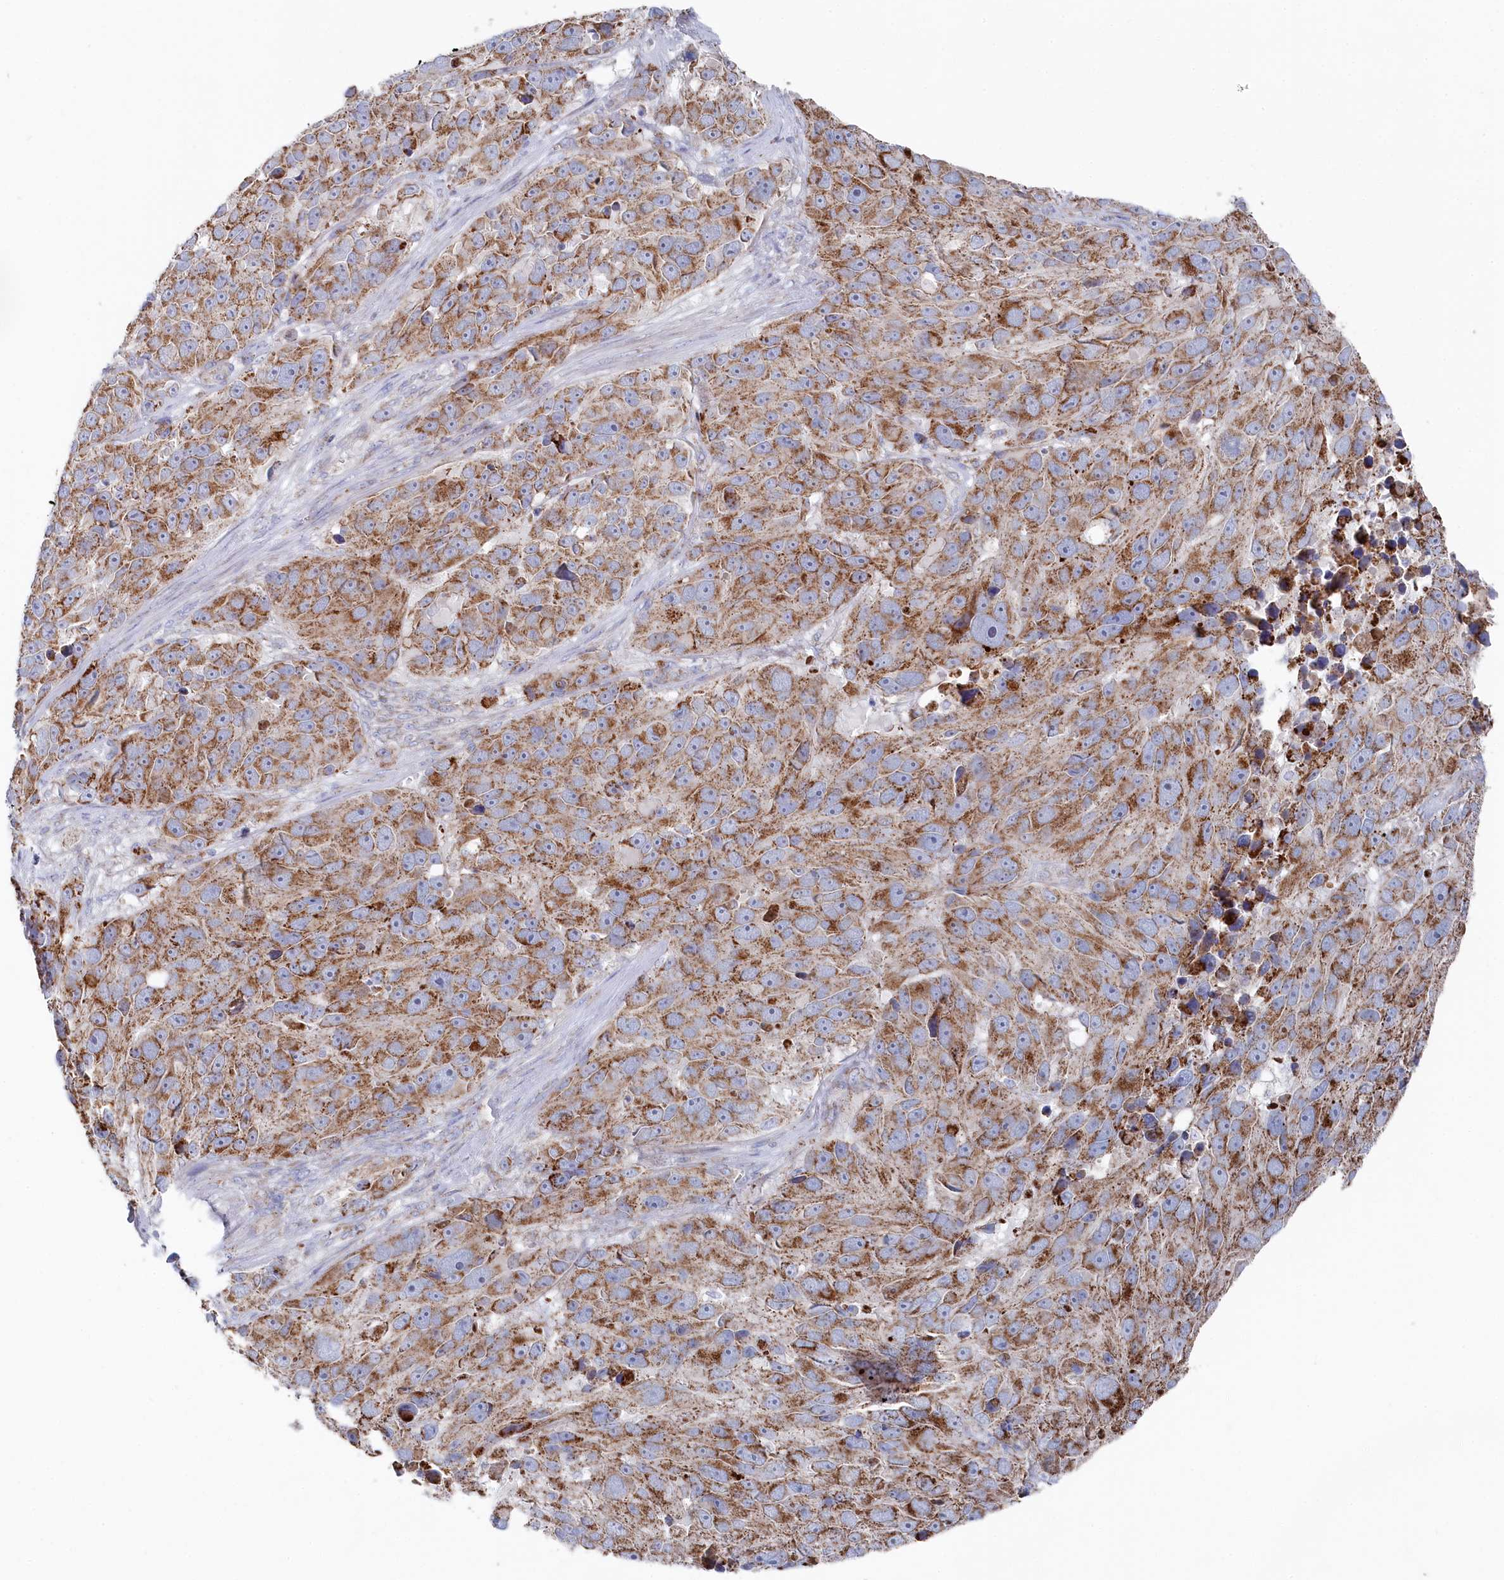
{"staining": {"intensity": "strong", "quantity": ">75%", "location": "cytoplasmic/membranous"}, "tissue": "melanoma", "cell_type": "Tumor cells", "image_type": "cancer", "snomed": [{"axis": "morphology", "description": "Malignant melanoma, NOS"}, {"axis": "topography", "description": "Skin"}], "caption": "Malignant melanoma stained for a protein (brown) displays strong cytoplasmic/membranous positive positivity in about >75% of tumor cells.", "gene": "GLS2", "patient": {"sex": "male", "age": 84}}